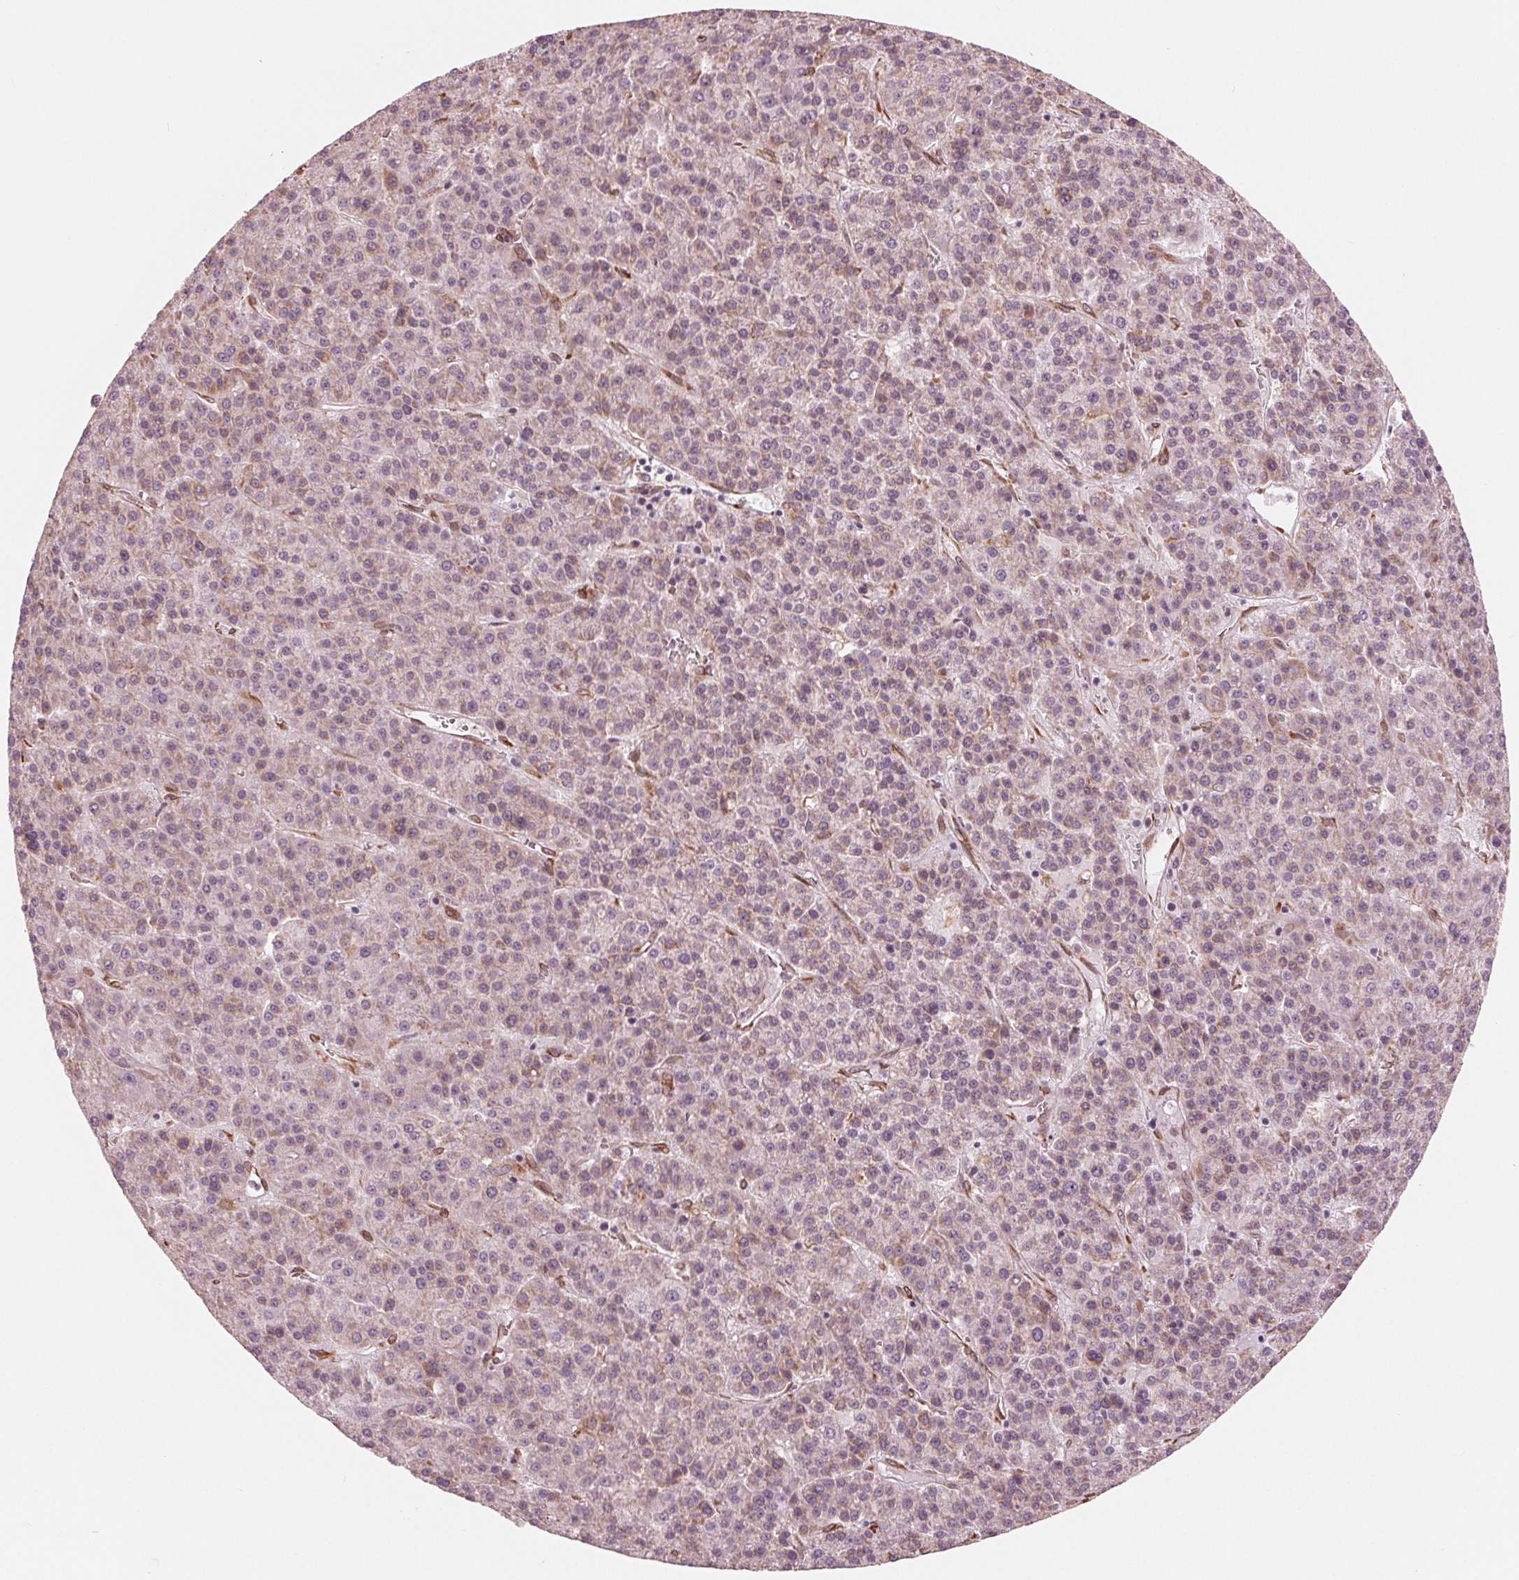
{"staining": {"intensity": "weak", "quantity": ">75%", "location": "cytoplasmic/membranous"}, "tissue": "liver cancer", "cell_type": "Tumor cells", "image_type": "cancer", "snomed": [{"axis": "morphology", "description": "Carcinoma, Hepatocellular, NOS"}, {"axis": "topography", "description": "Liver"}], "caption": "IHC of liver cancer (hepatocellular carcinoma) demonstrates low levels of weak cytoplasmic/membranous positivity in about >75% of tumor cells.", "gene": "IKBIP", "patient": {"sex": "female", "age": 58}}